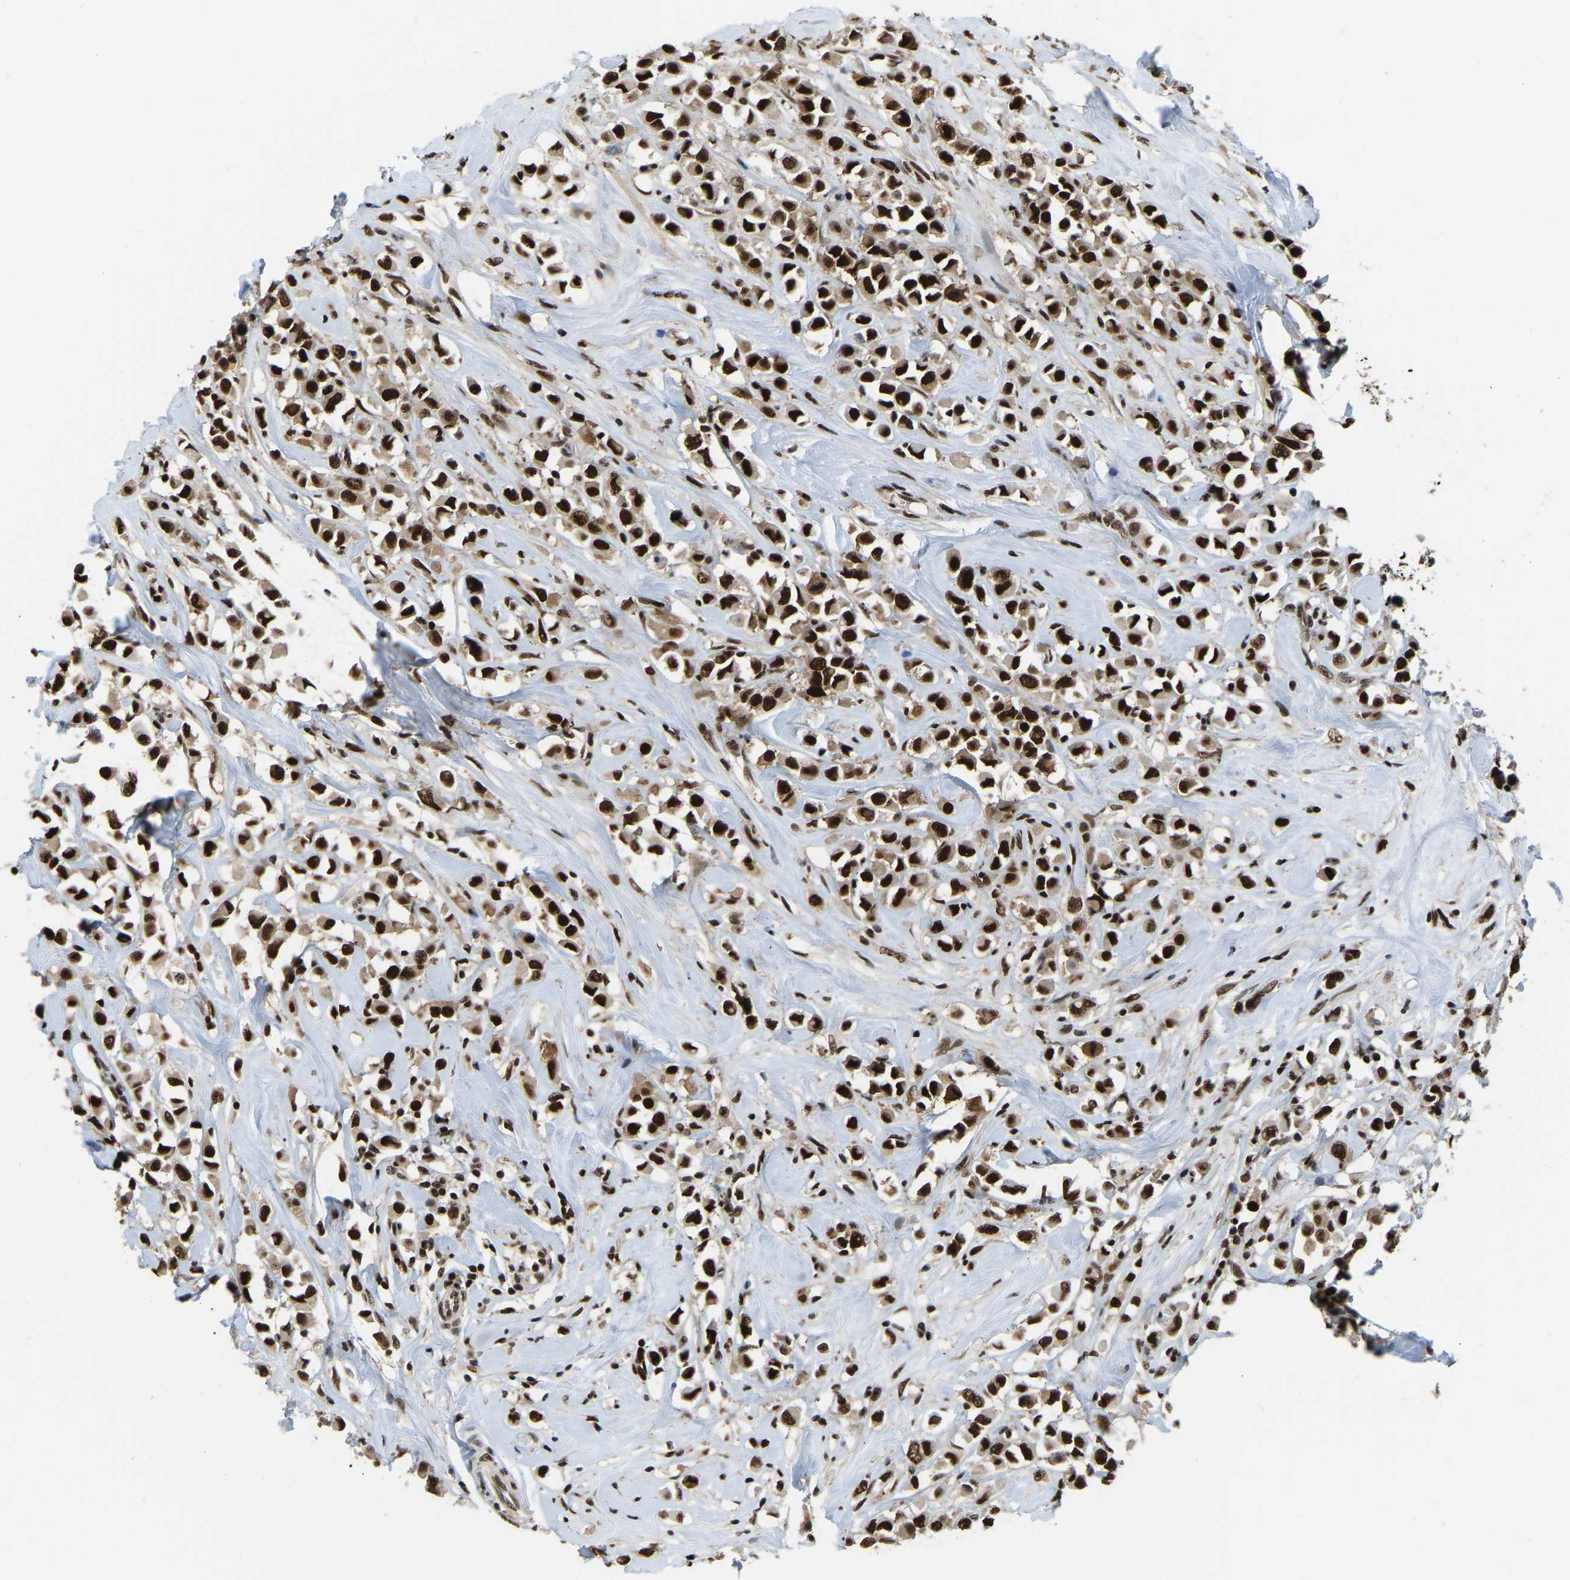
{"staining": {"intensity": "strong", "quantity": ">75%", "location": "nuclear"}, "tissue": "breast cancer", "cell_type": "Tumor cells", "image_type": "cancer", "snomed": [{"axis": "morphology", "description": "Duct carcinoma"}, {"axis": "topography", "description": "Breast"}], "caption": "This is an image of IHC staining of breast cancer, which shows strong expression in the nuclear of tumor cells.", "gene": "TBL1XR1", "patient": {"sex": "female", "age": 61}}